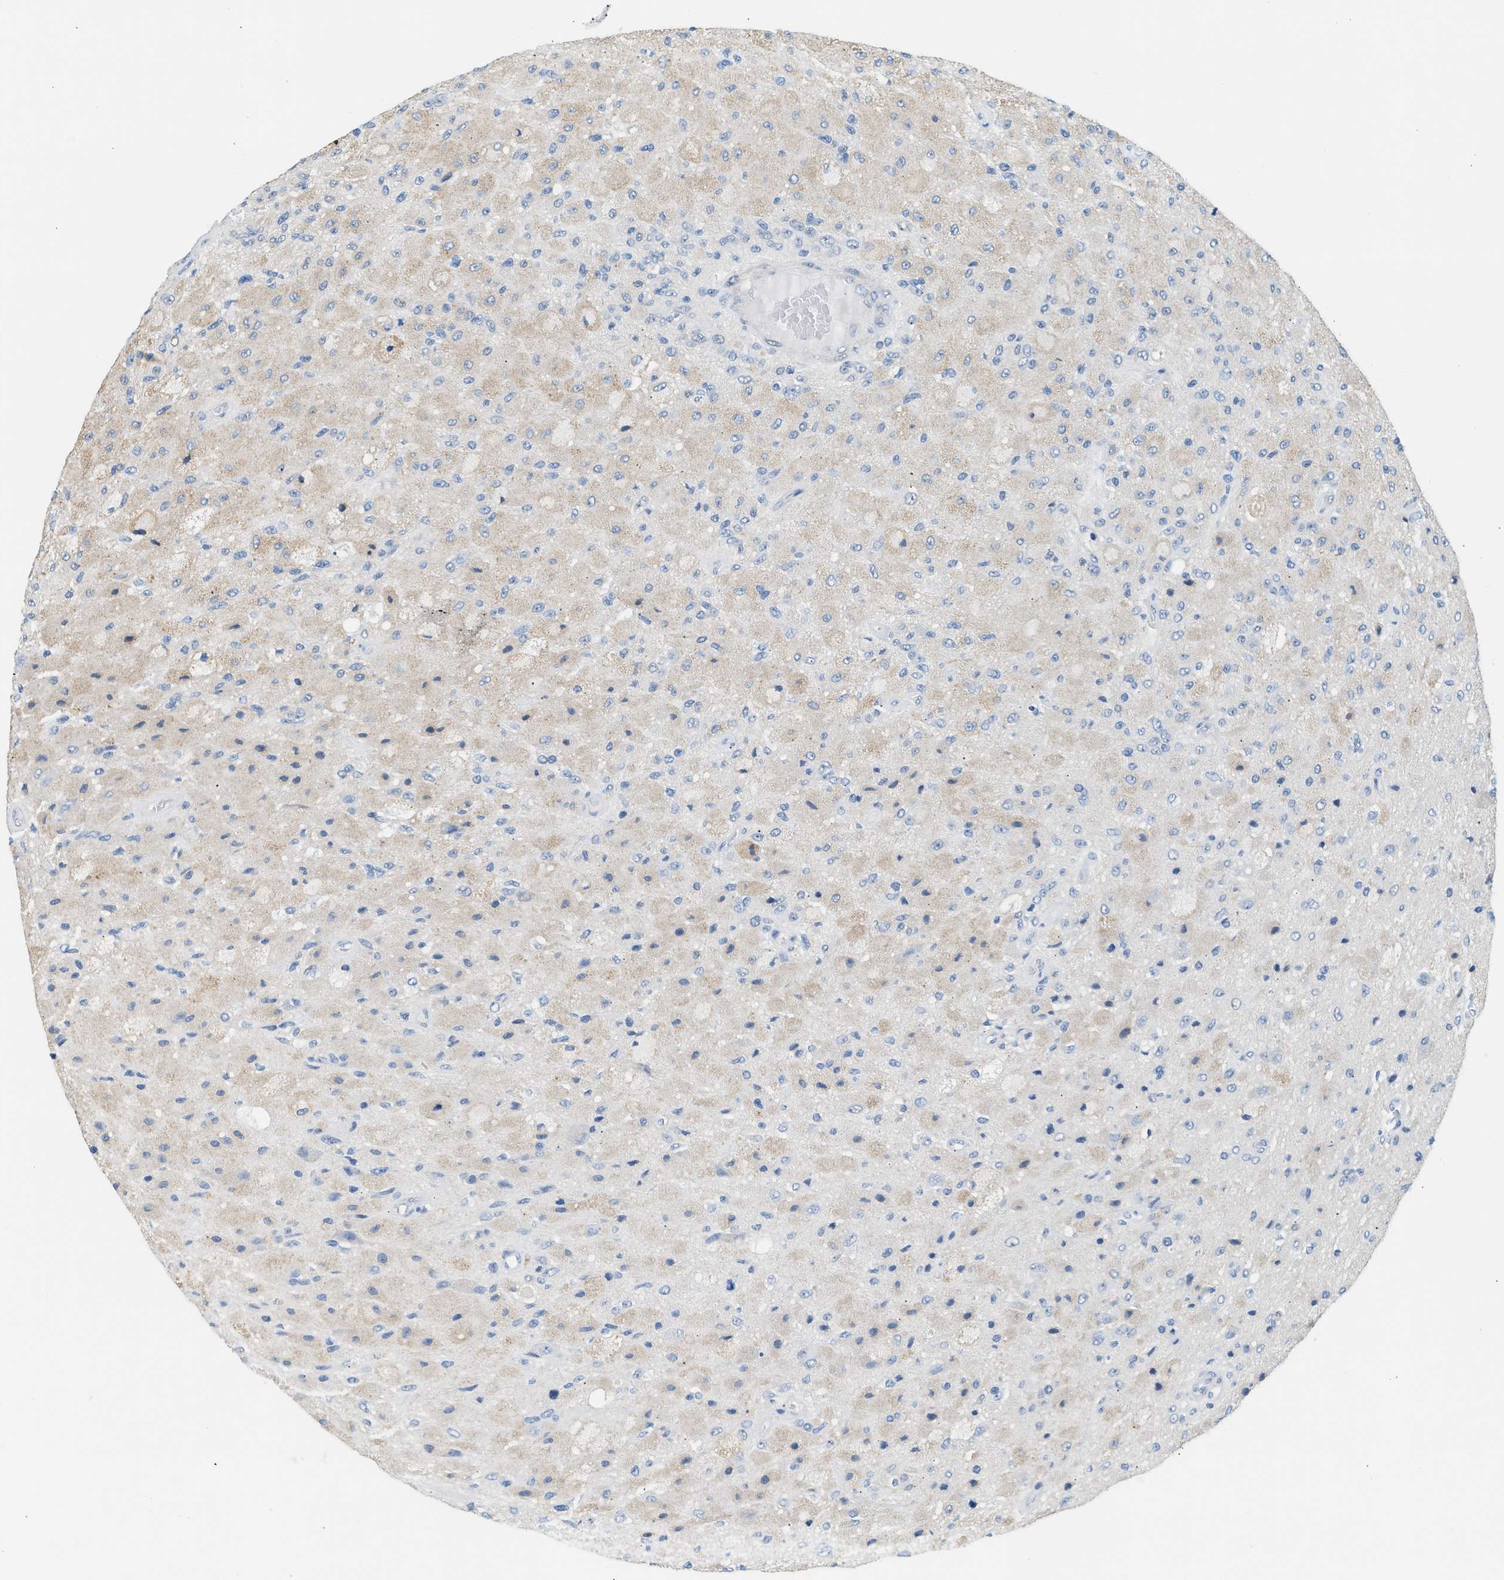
{"staining": {"intensity": "negative", "quantity": "none", "location": "none"}, "tissue": "glioma", "cell_type": "Tumor cells", "image_type": "cancer", "snomed": [{"axis": "morphology", "description": "Normal tissue, NOS"}, {"axis": "morphology", "description": "Glioma, malignant, High grade"}, {"axis": "topography", "description": "Cerebral cortex"}], "caption": "Immunohistochemistry of human malignant glioma (high-grade) shows no staining in tumor cells. (Brightfield microscopy of DAB (3,3'-diaminobenzidine) immunohistochemistry at high magnification).", "gene": "SPAM1", "patient": {"sex": "male", "age": 77}}